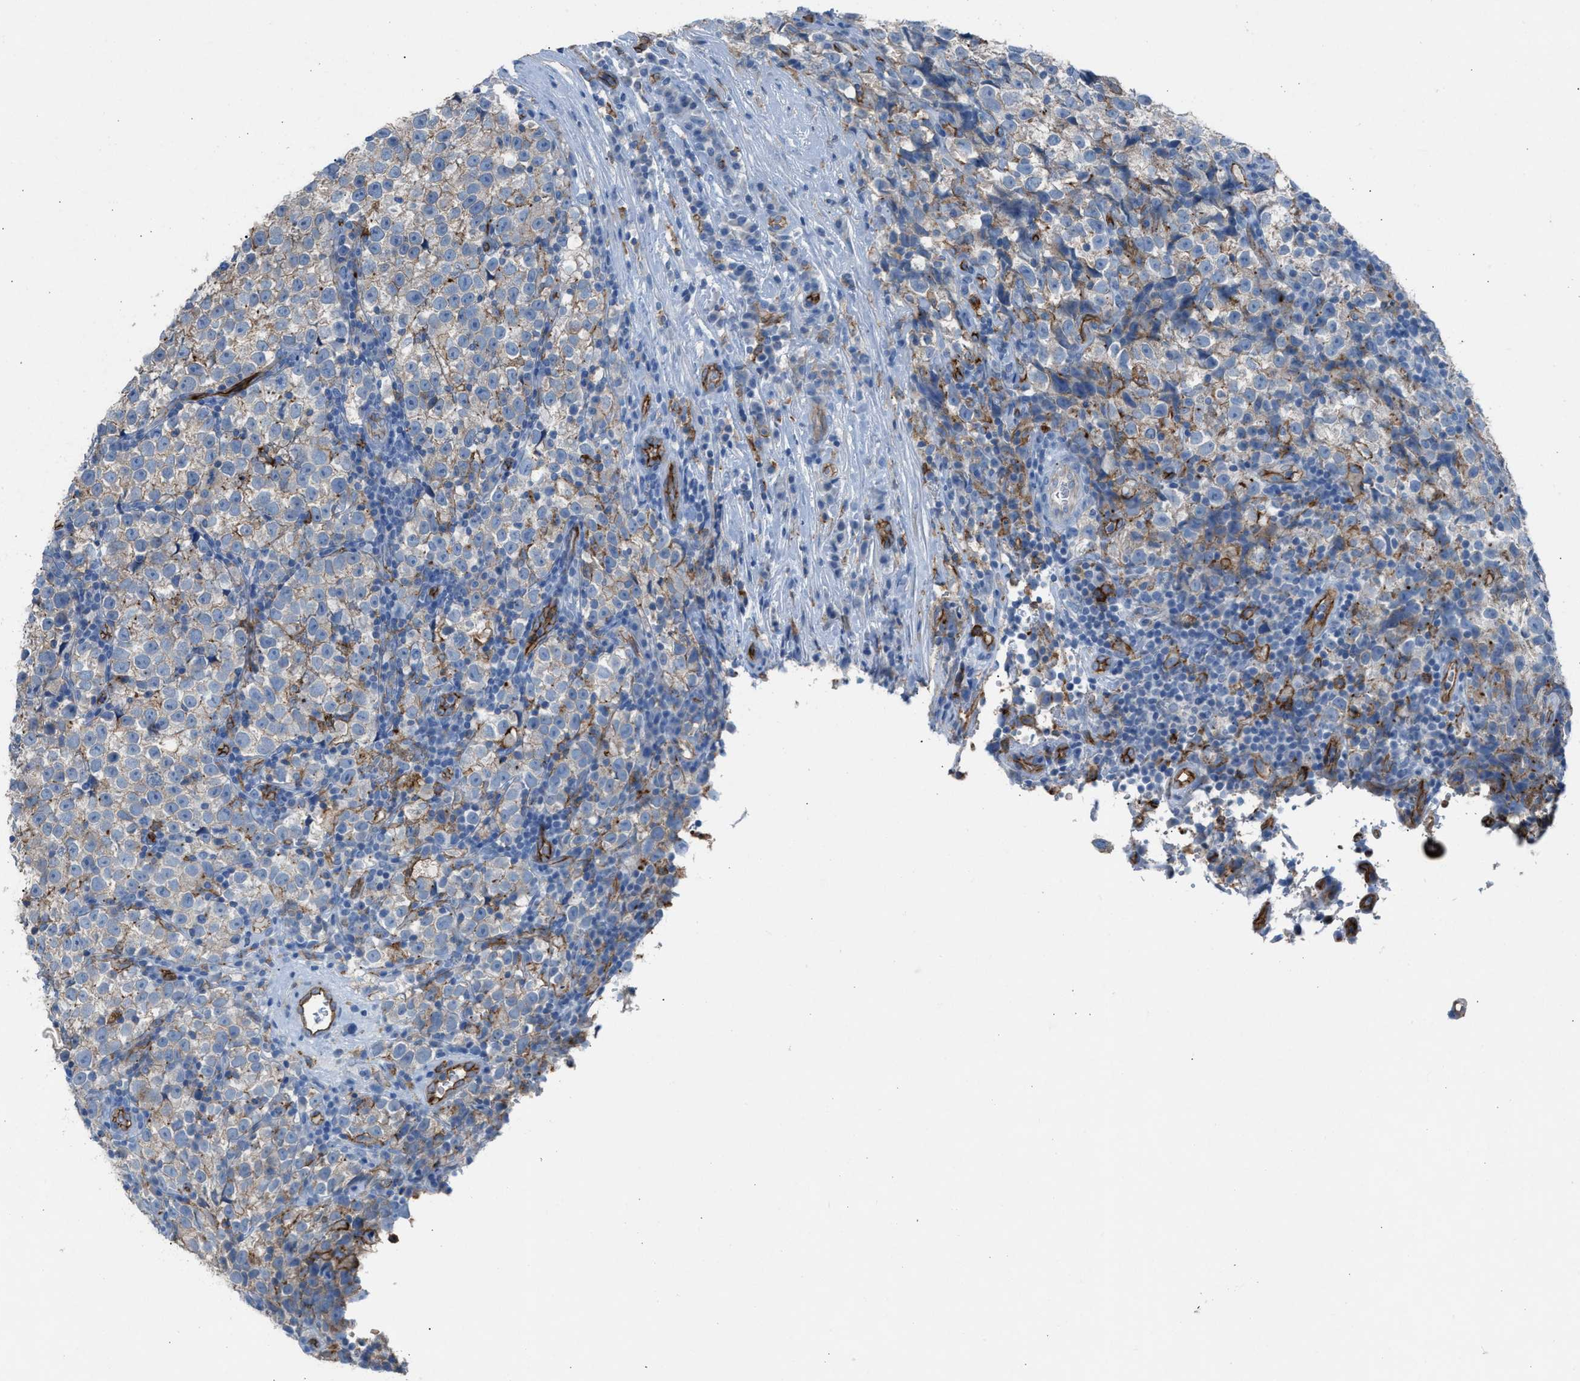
{"staining": {"intensity": "weak", "quantity": "<25%", "location": "cytoplasmic/membranous"}, "tissue": "testis cancer", "cell_type": "Tumor cells", "image_type": "cancer", "snomed": [{"axis": "morphology", "description": "Normal tissue, NOS"}, {"axis": "morphology", "description": "Seminoma, NOS"}, {"axis": "topography", "description": "Testis"}], "caption": "Tumor cells are negative for brown protein staining in testis cancer.", "gene": "DYSF", "patient": {"sex": "male", "age": 43}}